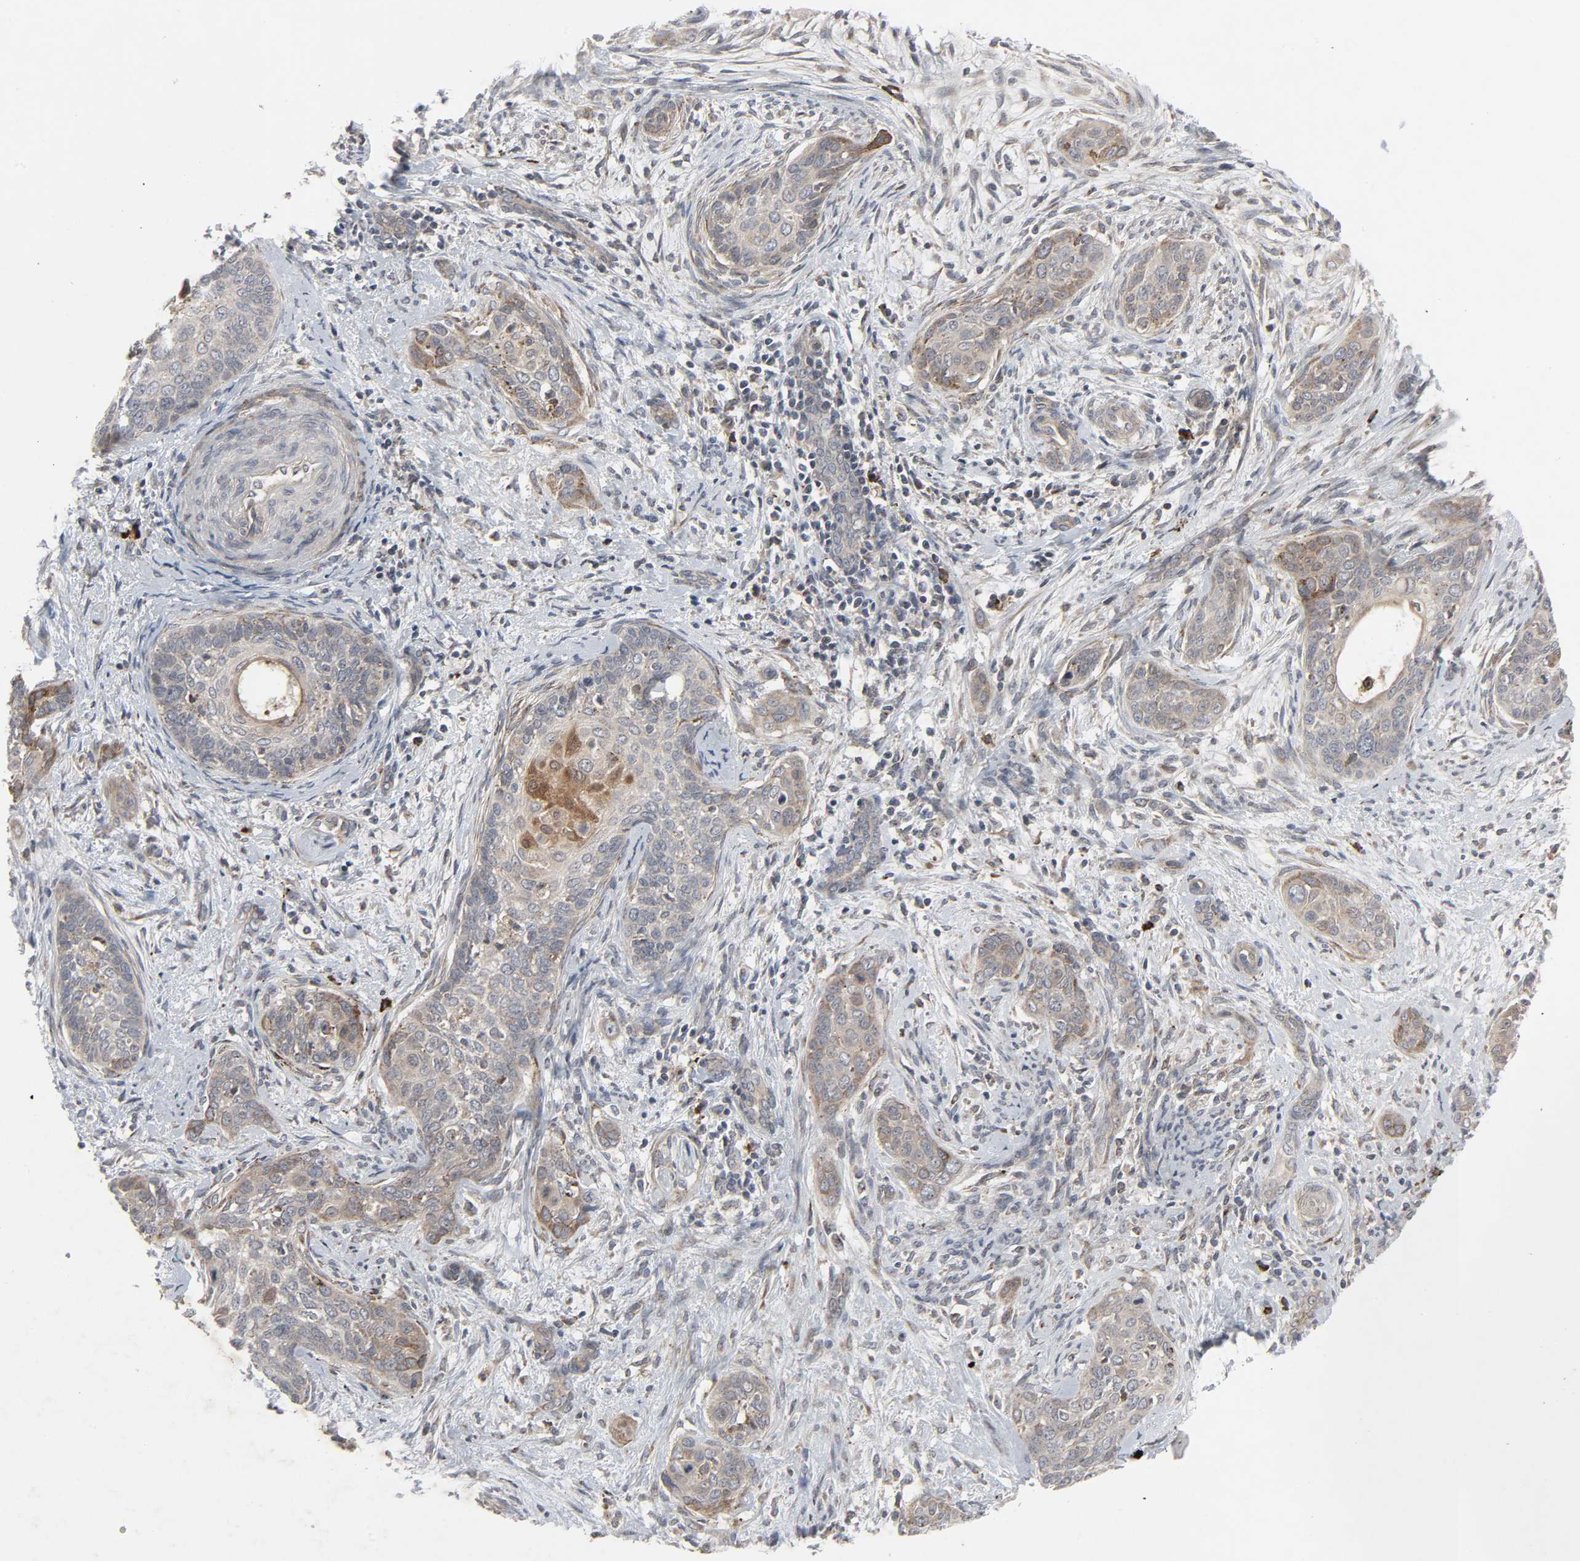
{"staining": {"intensity": "weak", "quantity": ">75%", "location": "cytoplasmic/membranous"}, "tissue": "cervical cancer", "cell_type": "Tumor cells", "image_type": "cancer", "snomed": [{"axis": "morphology", "description": "Squamous cell carcinoma, NOS"}, {"axis": "topography", "description": "Cervix"}], "caption": "Weak cytoplasmic/membranous positivity for a protein is seen in about >75% of tumor cells of cervical cancer (squamous cell carcinoma) using IHC.", "gene": "ADCY4", "patient": {"sex": "female", "age": 33}}